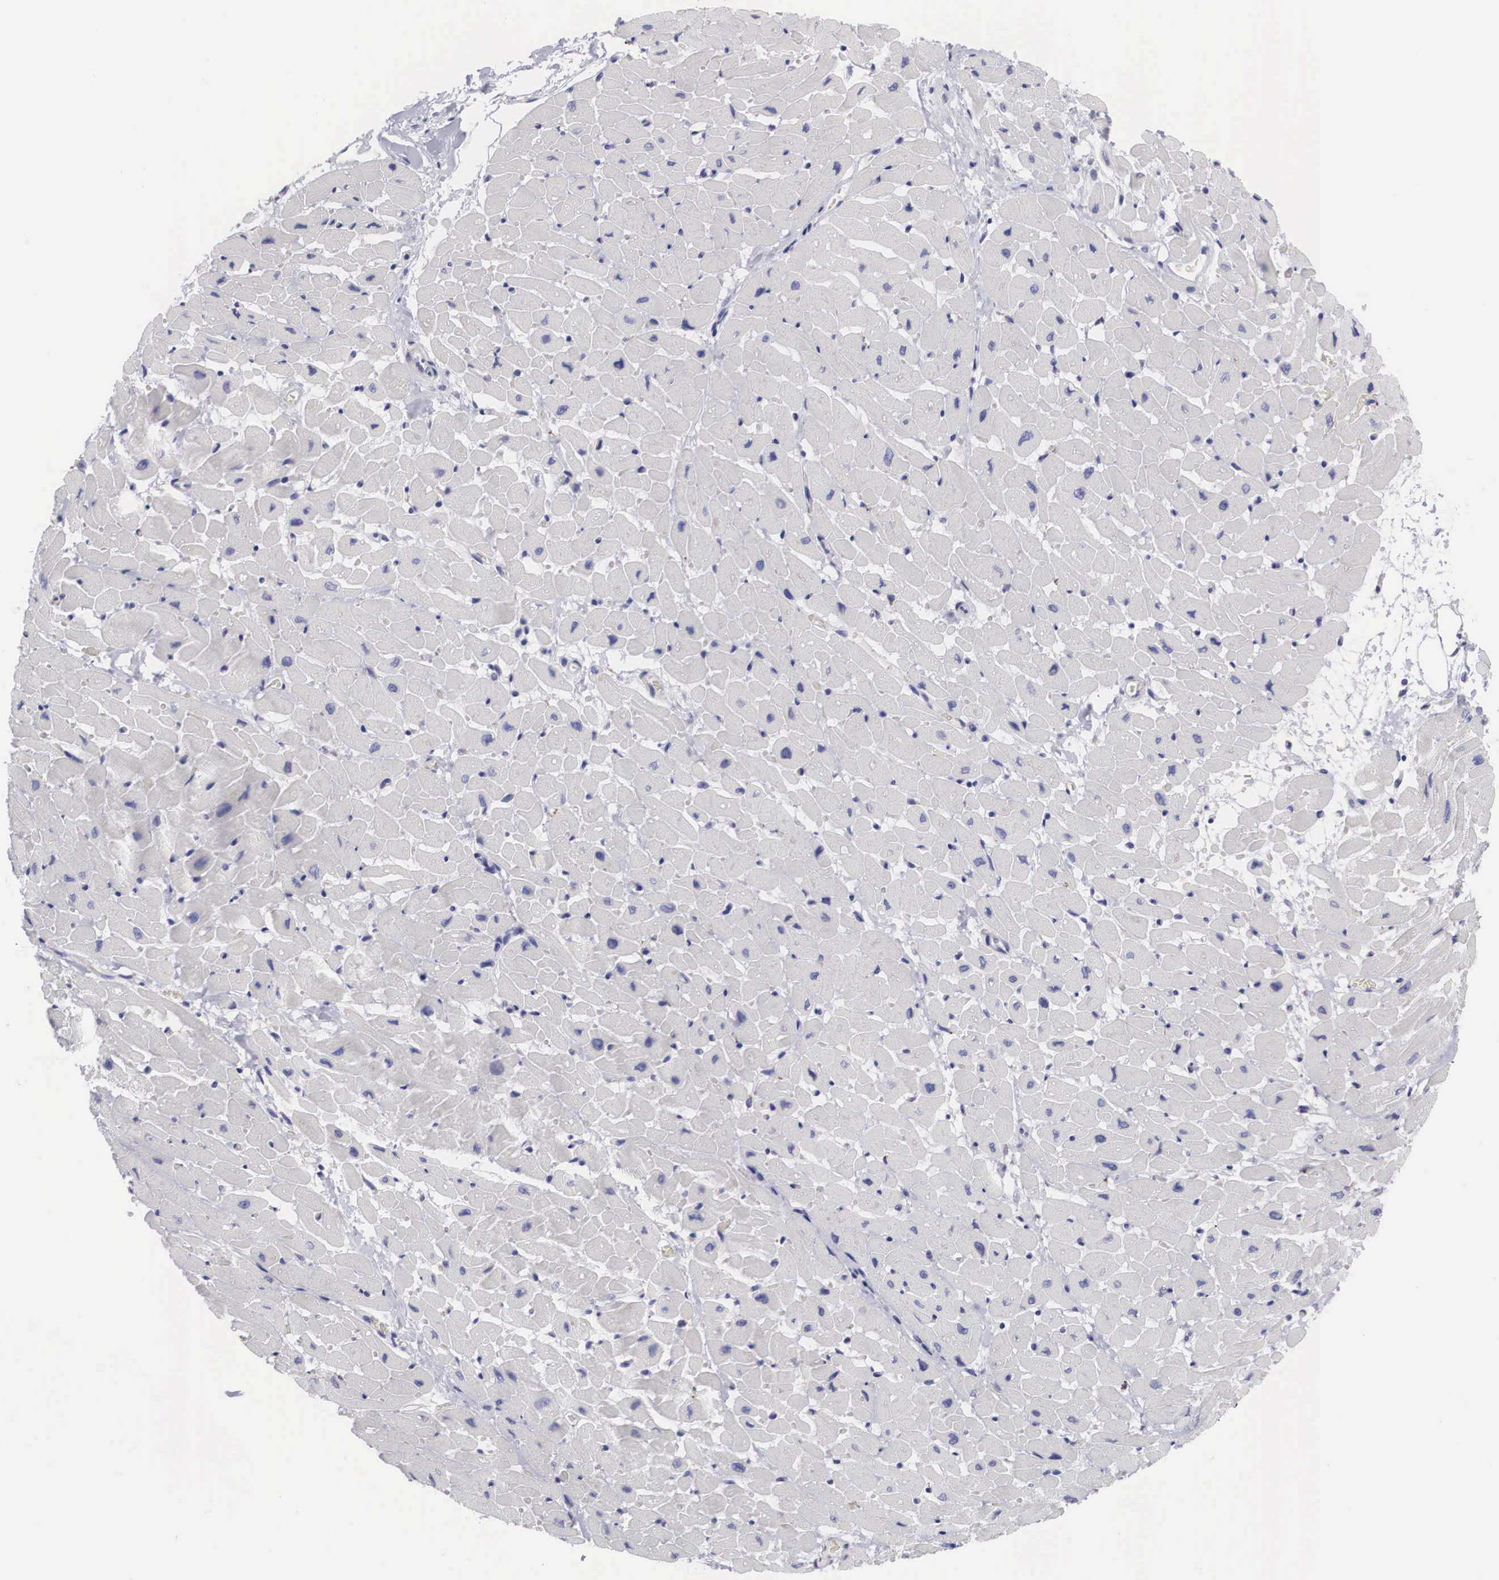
{"staining": {"intensity": "negative", "quantity": "none", "location": "none"}, "tissue": "heart muscle", "cell_type": "Cardiomyocytes", "image_type": "normal", "snomed": [{"axis": "morphology", "description": "Normal tissue, NOS"}, {"axis": "topography", "description": "Heart"}], "caption": "Immunohistochemistry of benign heart muscle demonstrates no positivity in cardiomyocytes.", "gene": "ARMCX3", "patient": {"sex": "male", "age": 45}}